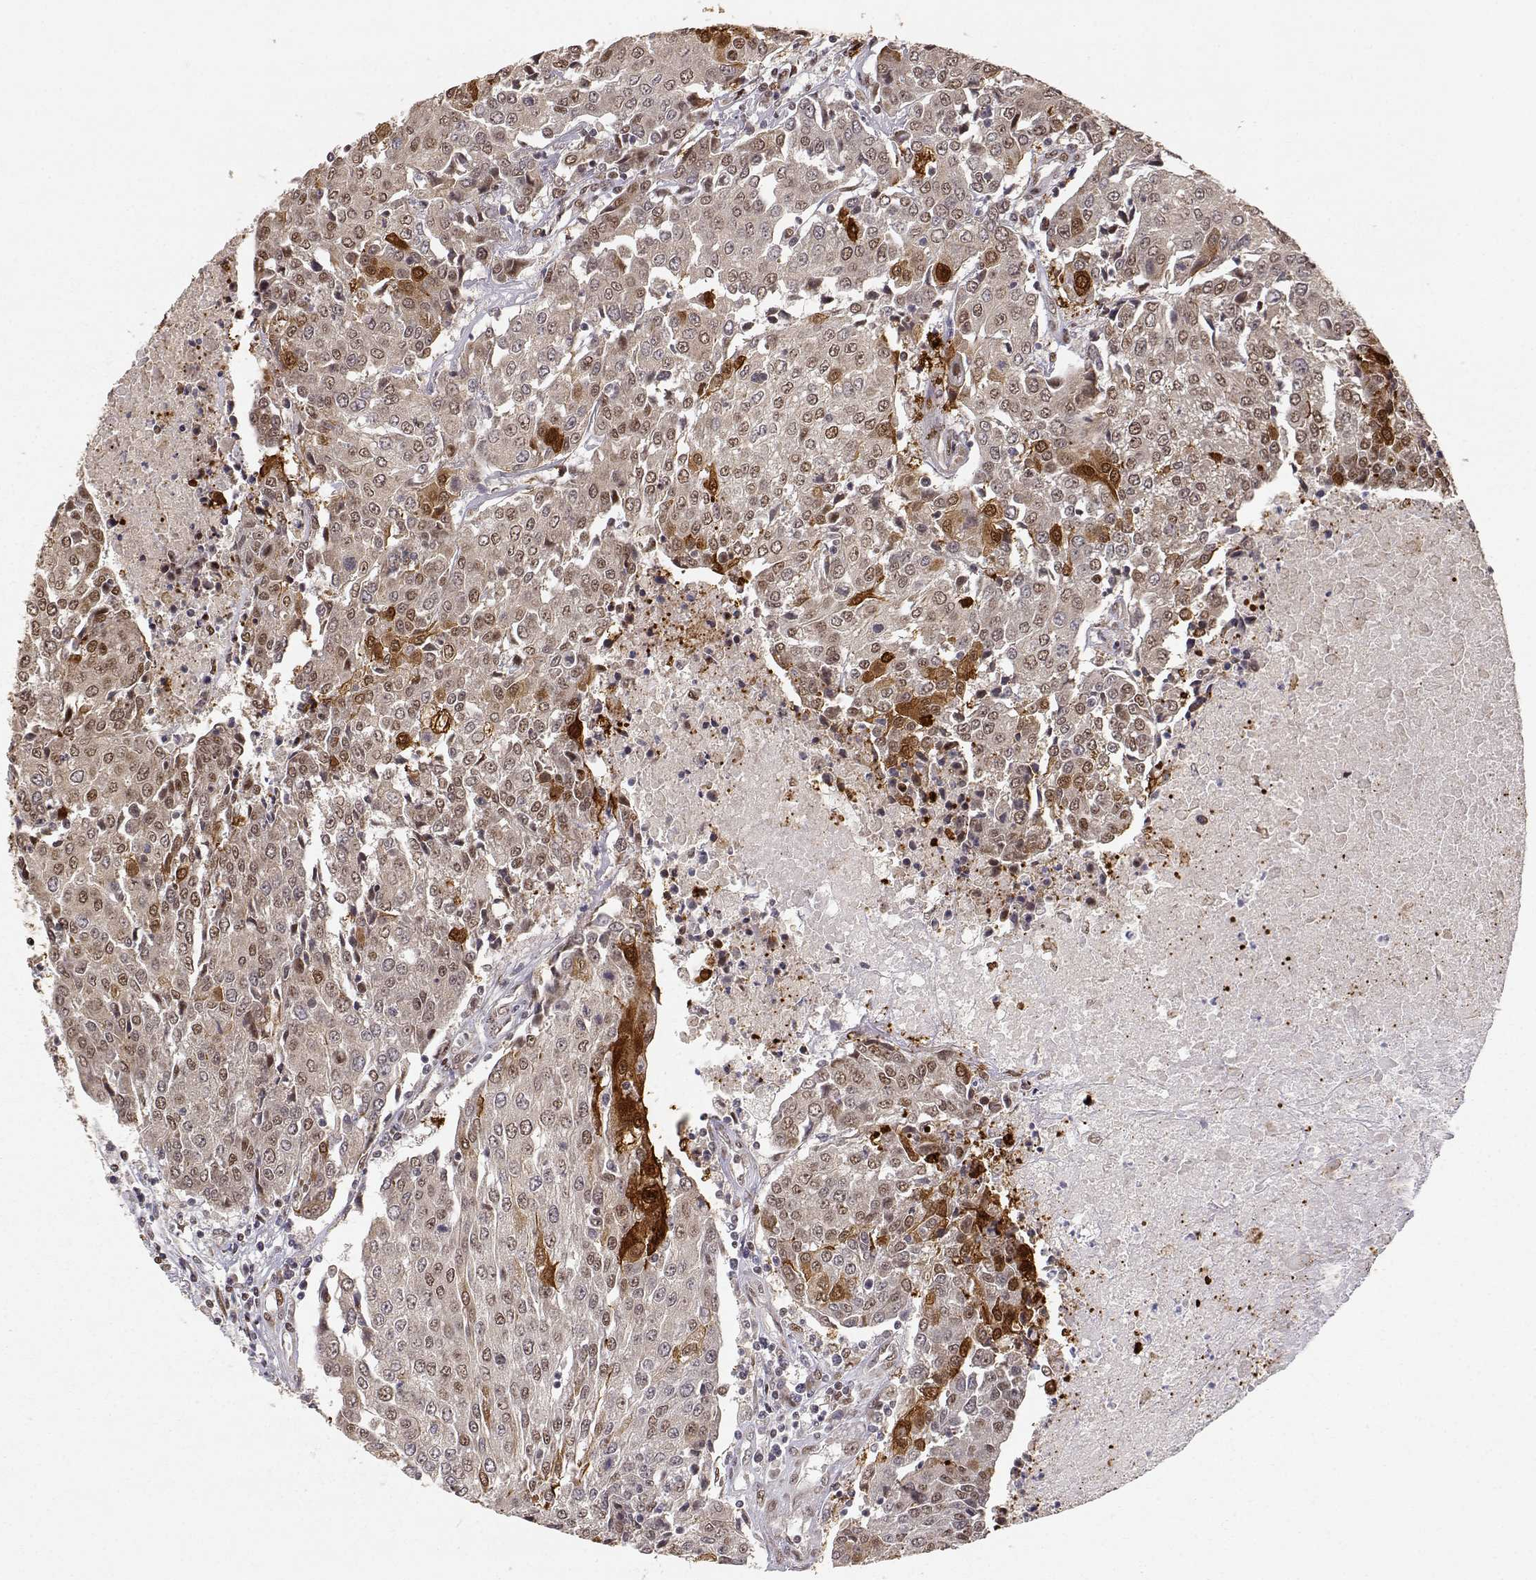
{"staining": {"intensity": "strong", "quantity": "<25%", "location": "cytoplasmic/membranous,nuclear"}, "tissue": "urothelial cancer", "cell_type": "Tumor cells", "image_type": "cancer", "snomed": [{"axis": "morphology", "description": "Urothelial carcinoma, High grade"}, {"axis": "topography", "description": "Urinary bladder"}], "caption": "The photomicrograph exhibits staining of urothelial carcinoma (high-grade), revealing strong cytoplasmic/membranous and nuclear protein positivity (brown color) within tumor cells.", "gene": "BRCA1", "patient": {"sex": "female", "age": 85}}